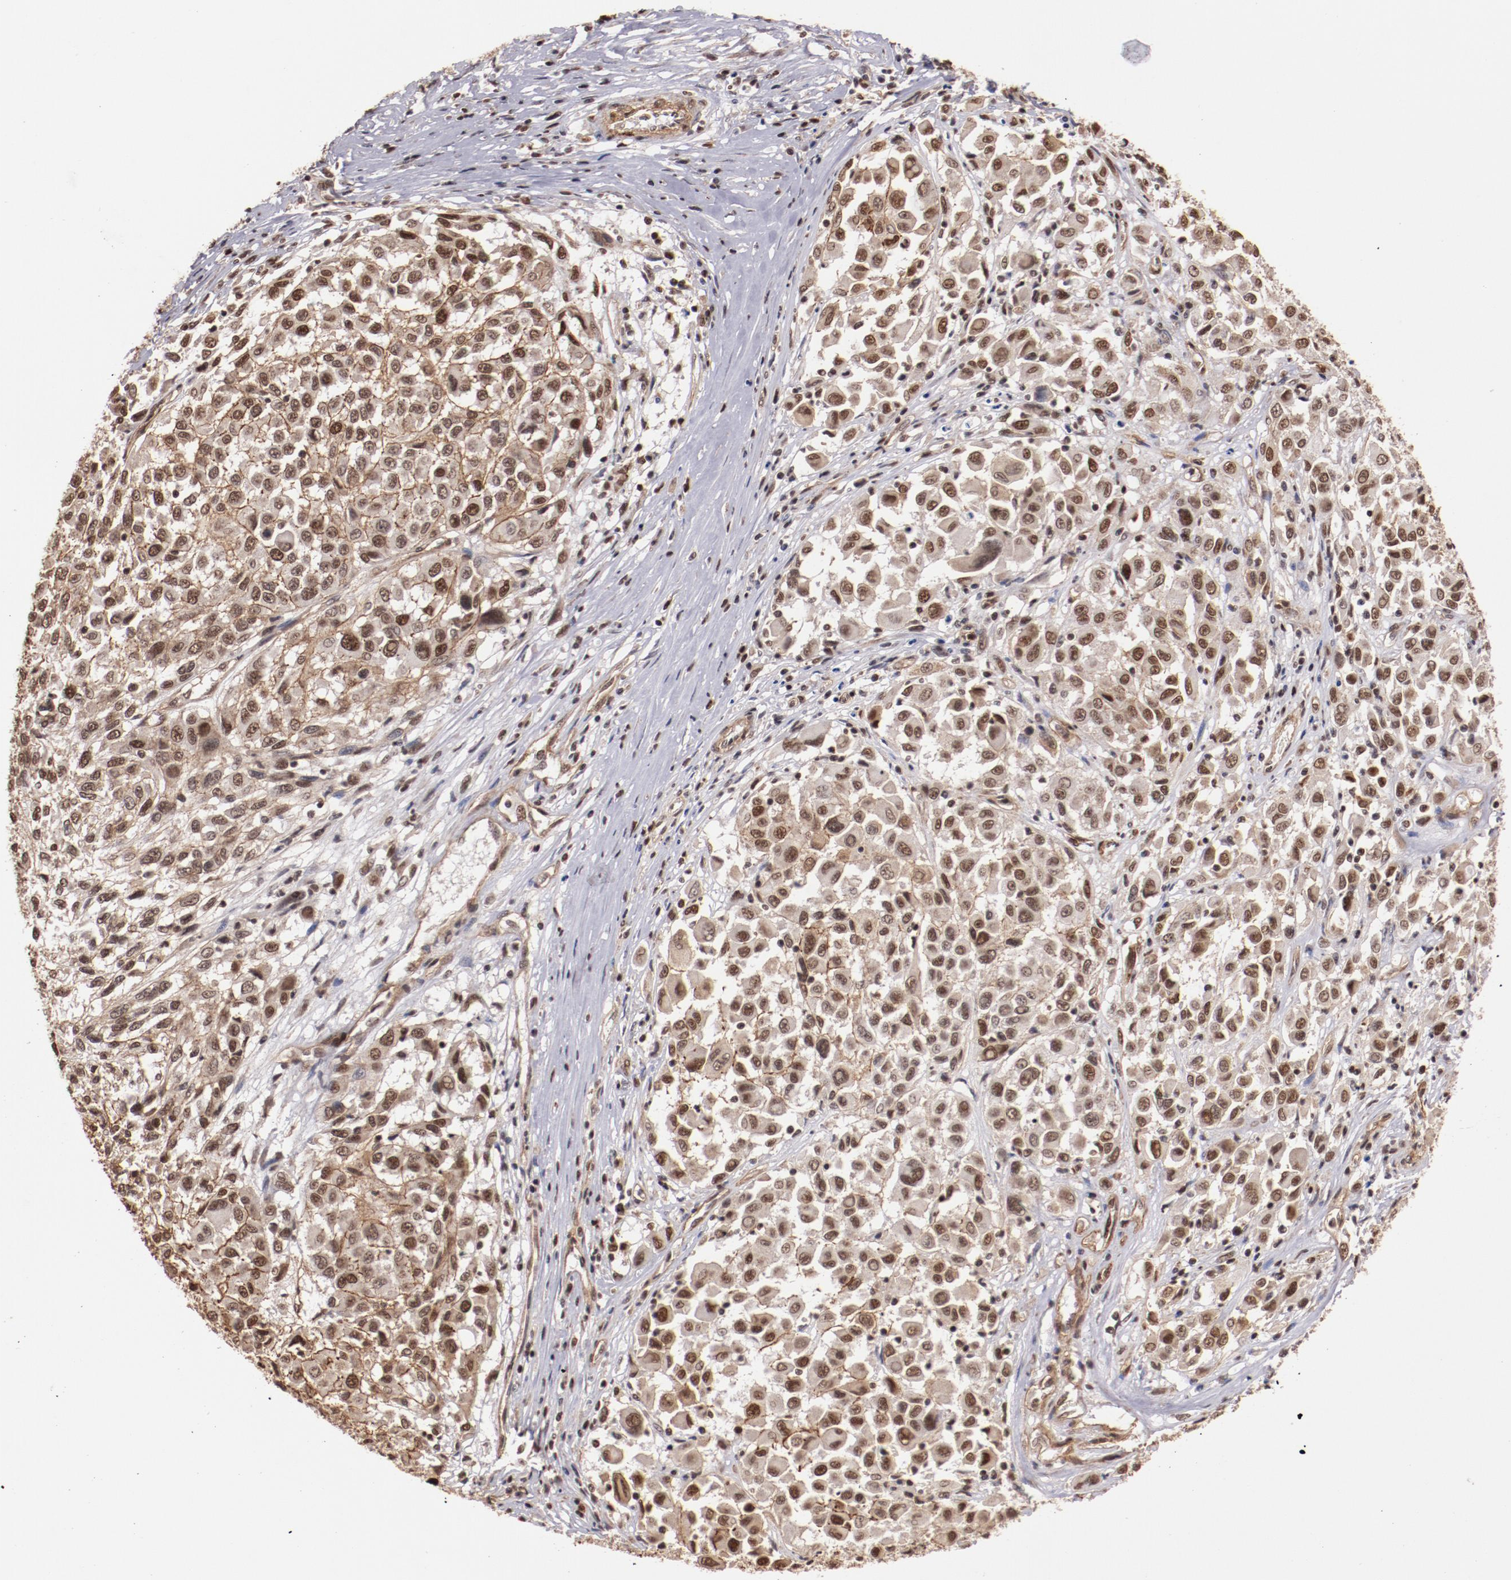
{"staining": {"intensity": "moderate", "quantity": ">75%", "location": "nuclear"}, "tissue": "melanoma", "cell_type": "Tumor cells", "image_type": "cancer", "snomed": [{"axis": "morphology", "description": "Malignant melanoma, Metastatic site"}, {"axis": "topography", "description": "Lymph node"}], "caption": "Protein expression by immunohistochemistry shows moderate nuclear staining in about >75% of tumor cells in malignant melanoma (metastatic site). Nuclei are stained in blue.", "gene": "STAG2", "patient": {"sex": "male", "age": 61}}